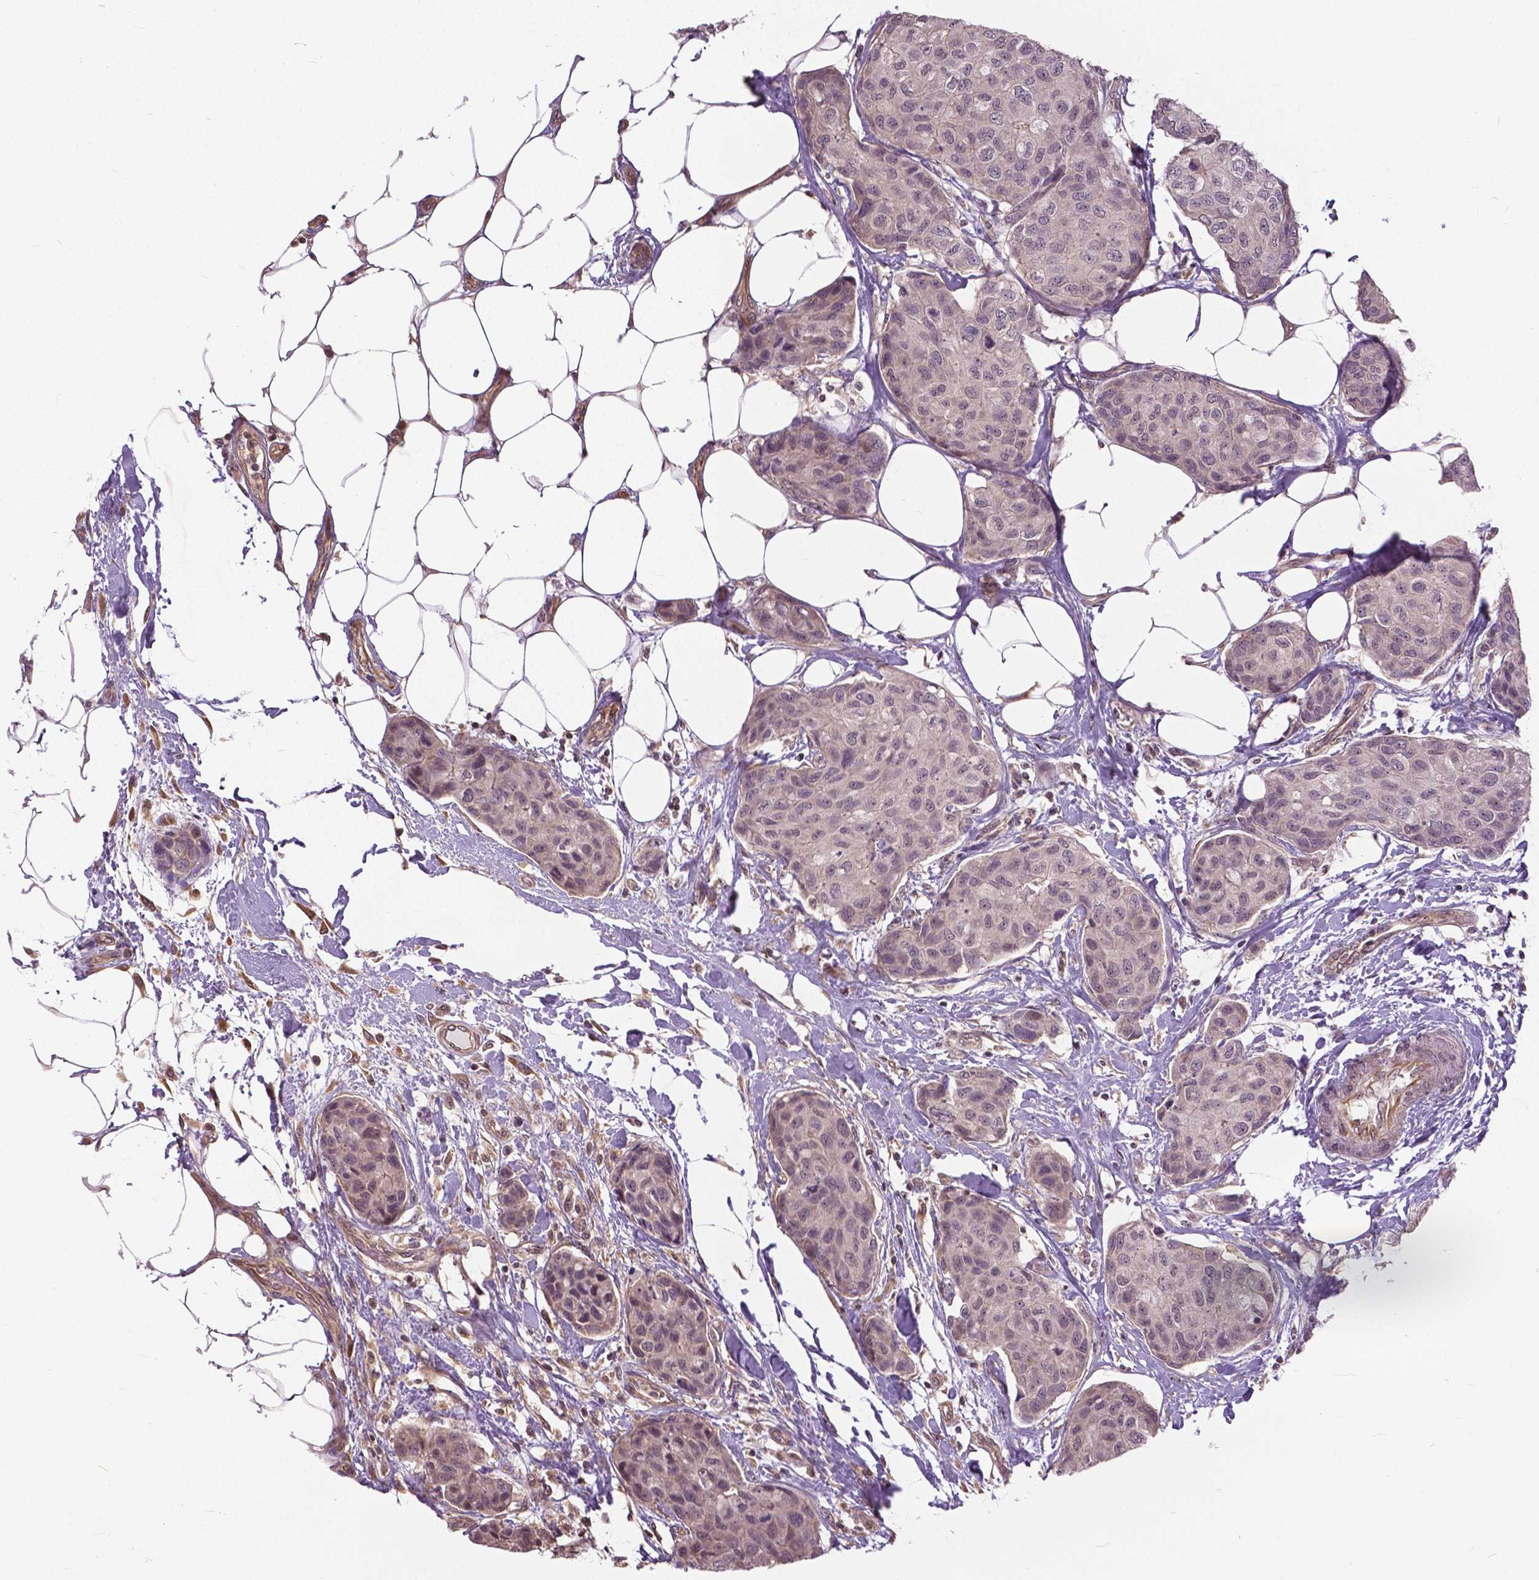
{"staining": {"intensity": "negative", "quantity": "none", "location": "none"}, "tissue": "breast cancer", "cell_type": "Tumor cells", "image_type": "cancer", "snomed": [{"axis": "morphology", "description": "Duct carcinoma"}, {"axis": "topography", "description": "Breast"}], "caption": "This histopathology image is of breast infiltrating ductal carcinoma stained with immunohistochemistry to label a protein in brown with the nuclei are counter-stained blue. There is no staining in tumor cells. (DAB (3,3'-diaminobenzidine) immunohistochemistry visualized using brightfield microscopy, high magnification).", "gene": "ANXA13", "patient": {"sex": "female", "age": 80}}